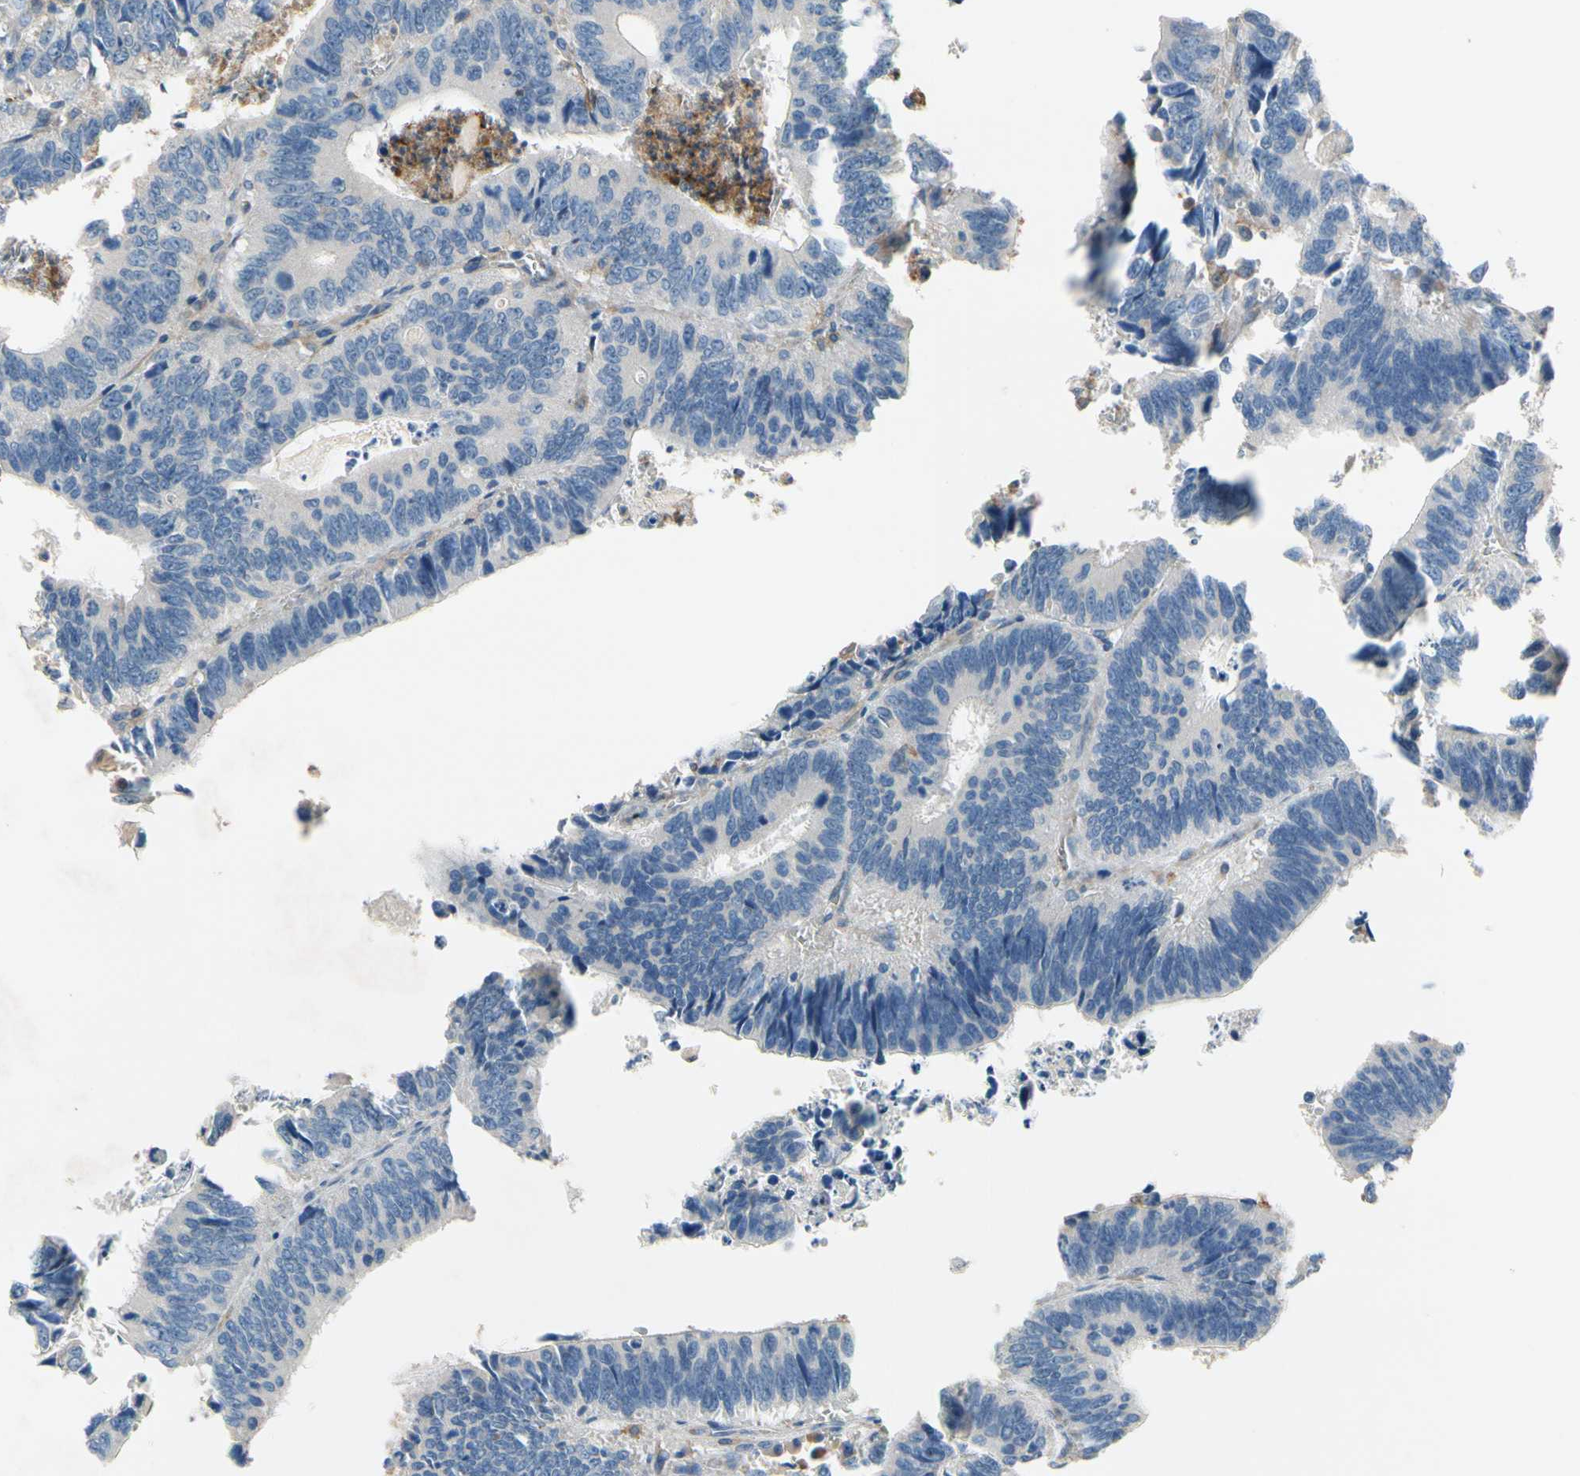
{"staining": {"intensity": "negative", "quantity": "none", "location": "none"}, "tissue": "colorectal cancer", "cell_type": "Tumor cells", "image_type": "cancer", "snomed": [{"axis": "morphology", "description": "Adenocarcinoma, NOS"}, {"axis": "topography", "description": "Colon"}], "caption": "Immunohistochemical staining of colorectal cancer exhibits no significant staining in tumor cells. (Brightfield microscopy of DAB (3,3'-diaminobenzidine) immunohistochemistry at high magnification).", "gene": "SIGLEC5", "patient": {"sex": "male", "age": 72}}